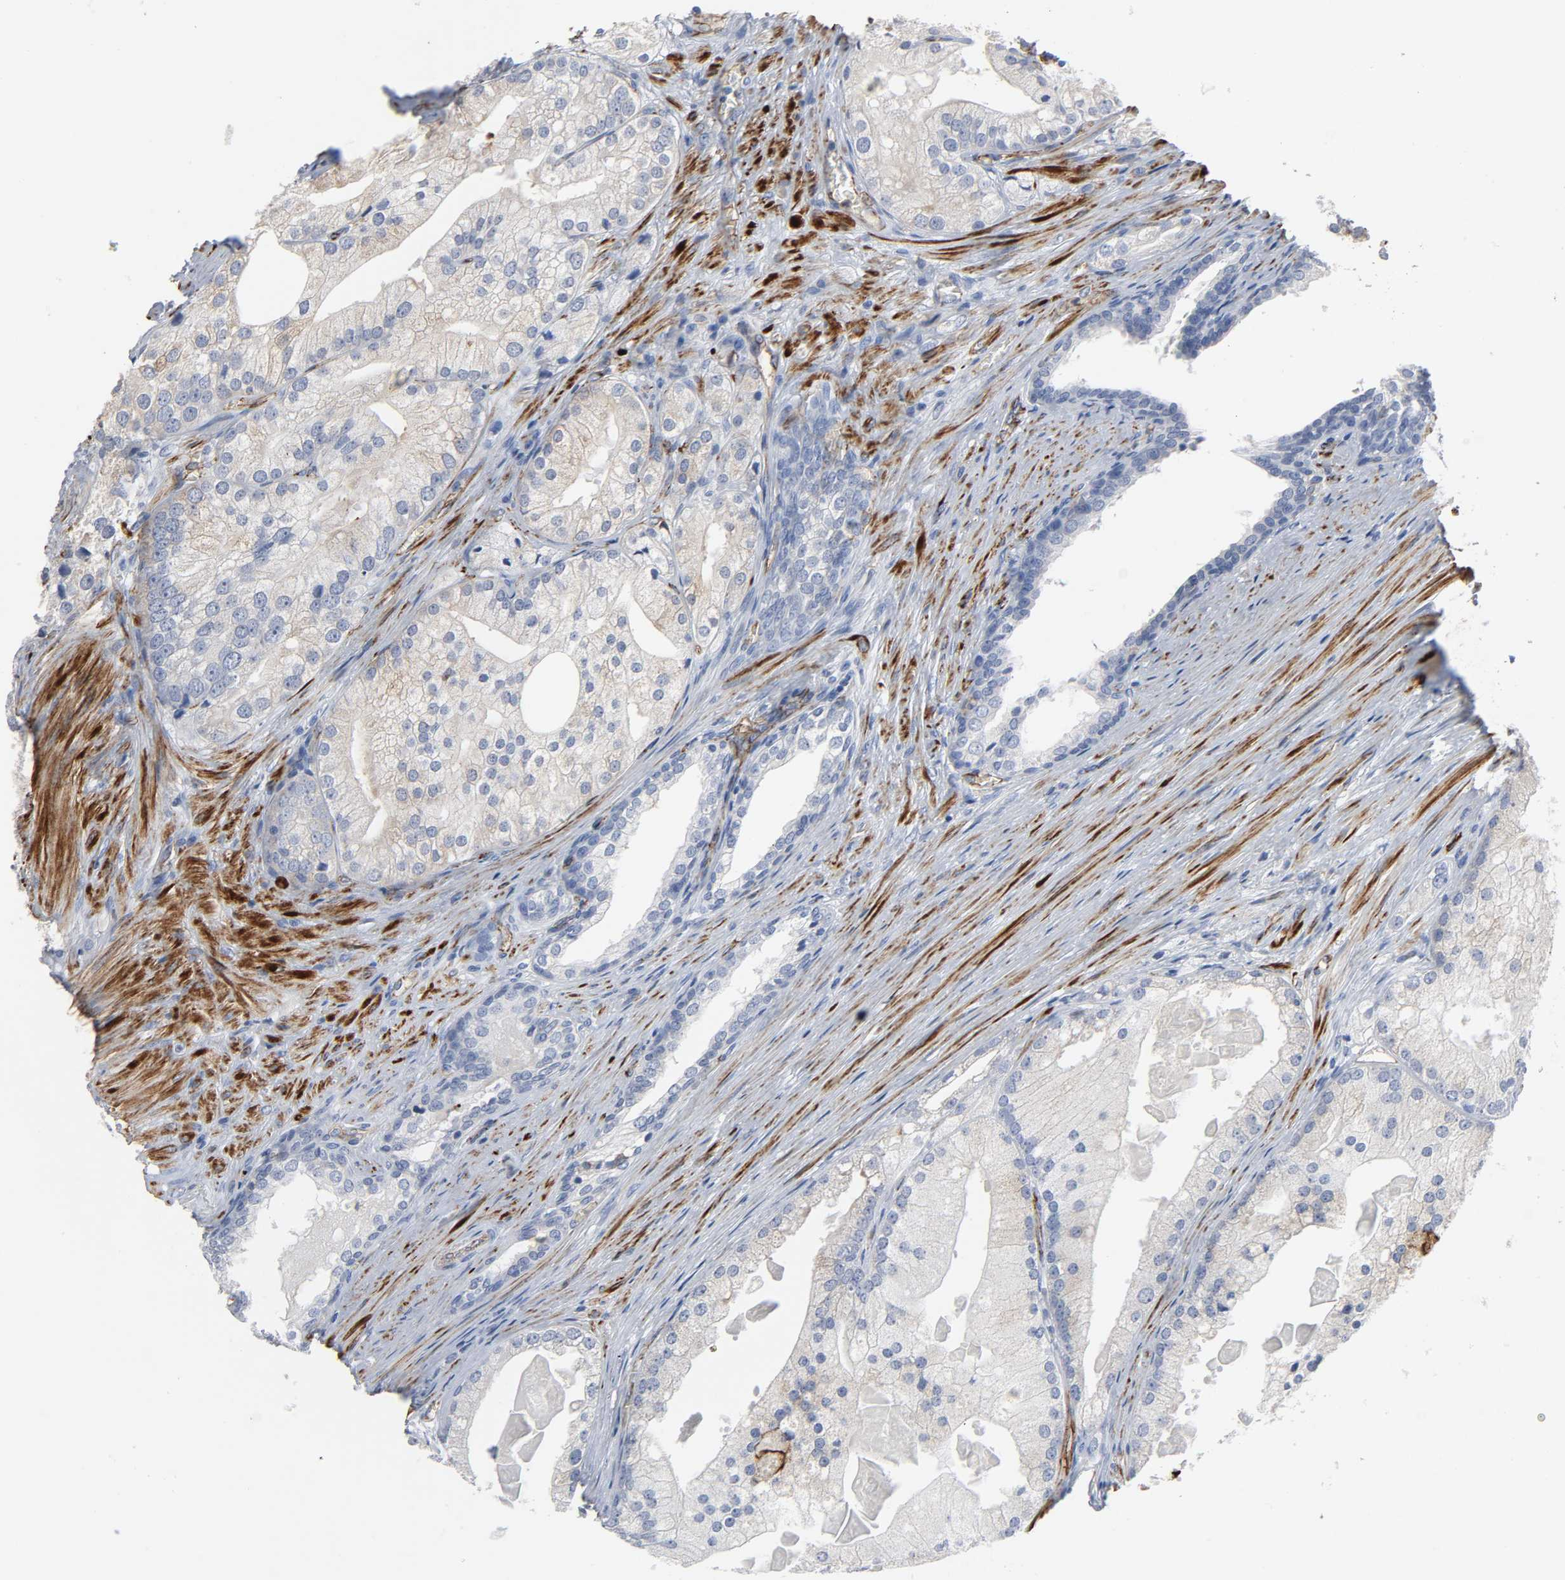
{"staining": {"intensity": "weak", "quantity": "25%-75%", "location": "cytoplasmic/membranous"}, "tissue": "prostate cancer", "cell_type": "Tumor cells", "image_type": "cancer", "snomed": [{"axis": "morphology", "description": "Adenocarcinoma, Low grade"}, {"axis": "topography", "description": "Prostate"}], "caption": "A micrograph of human prostate cancer stained for a protein demonstrates weak cytoplasmic/membranous brown staining in tumor cells. (brown staining indicates protein expression, while blue staining denotes nuclei).", "gene": "PECAM1", "patient": {"sex": "male", "age": 69}}